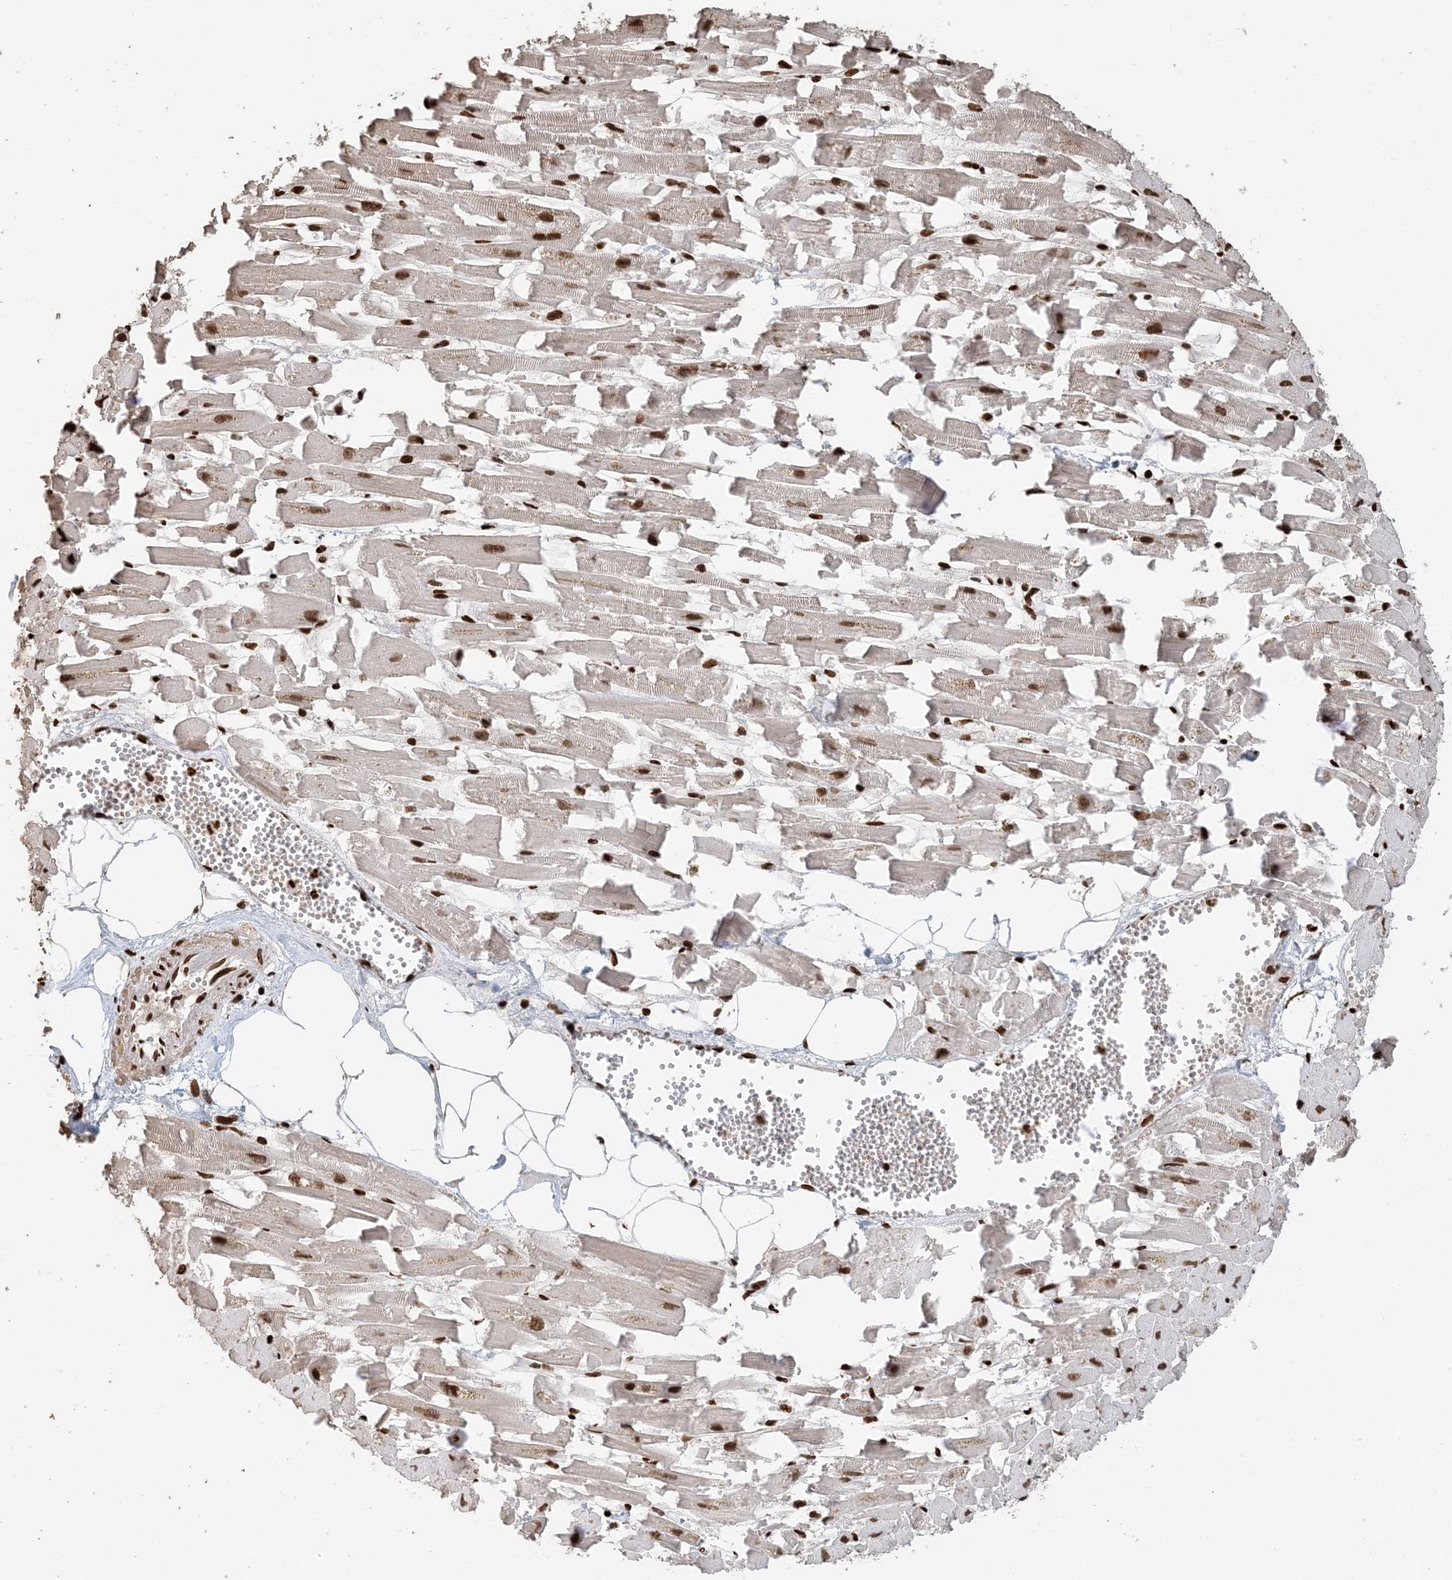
{"staining": {"intensity": "strong", "quantity": "25%-75%", "location": "nuclear"}, "tissue": "heart muscle", "cell_type": "Cardiomyocytes", "image_type": "normal", "snomed": [{"axis": "morphology", "description": "Normal tissue, NOS"}, {"axis": "topography", "description": "Heart"}], "caption": "Normal heart muscle exhibits strong nuclear expression in approximately 25%-75% of cardiomyocytes.", "gene": "H3", "patient": {"sex": "female", "age": 64}}